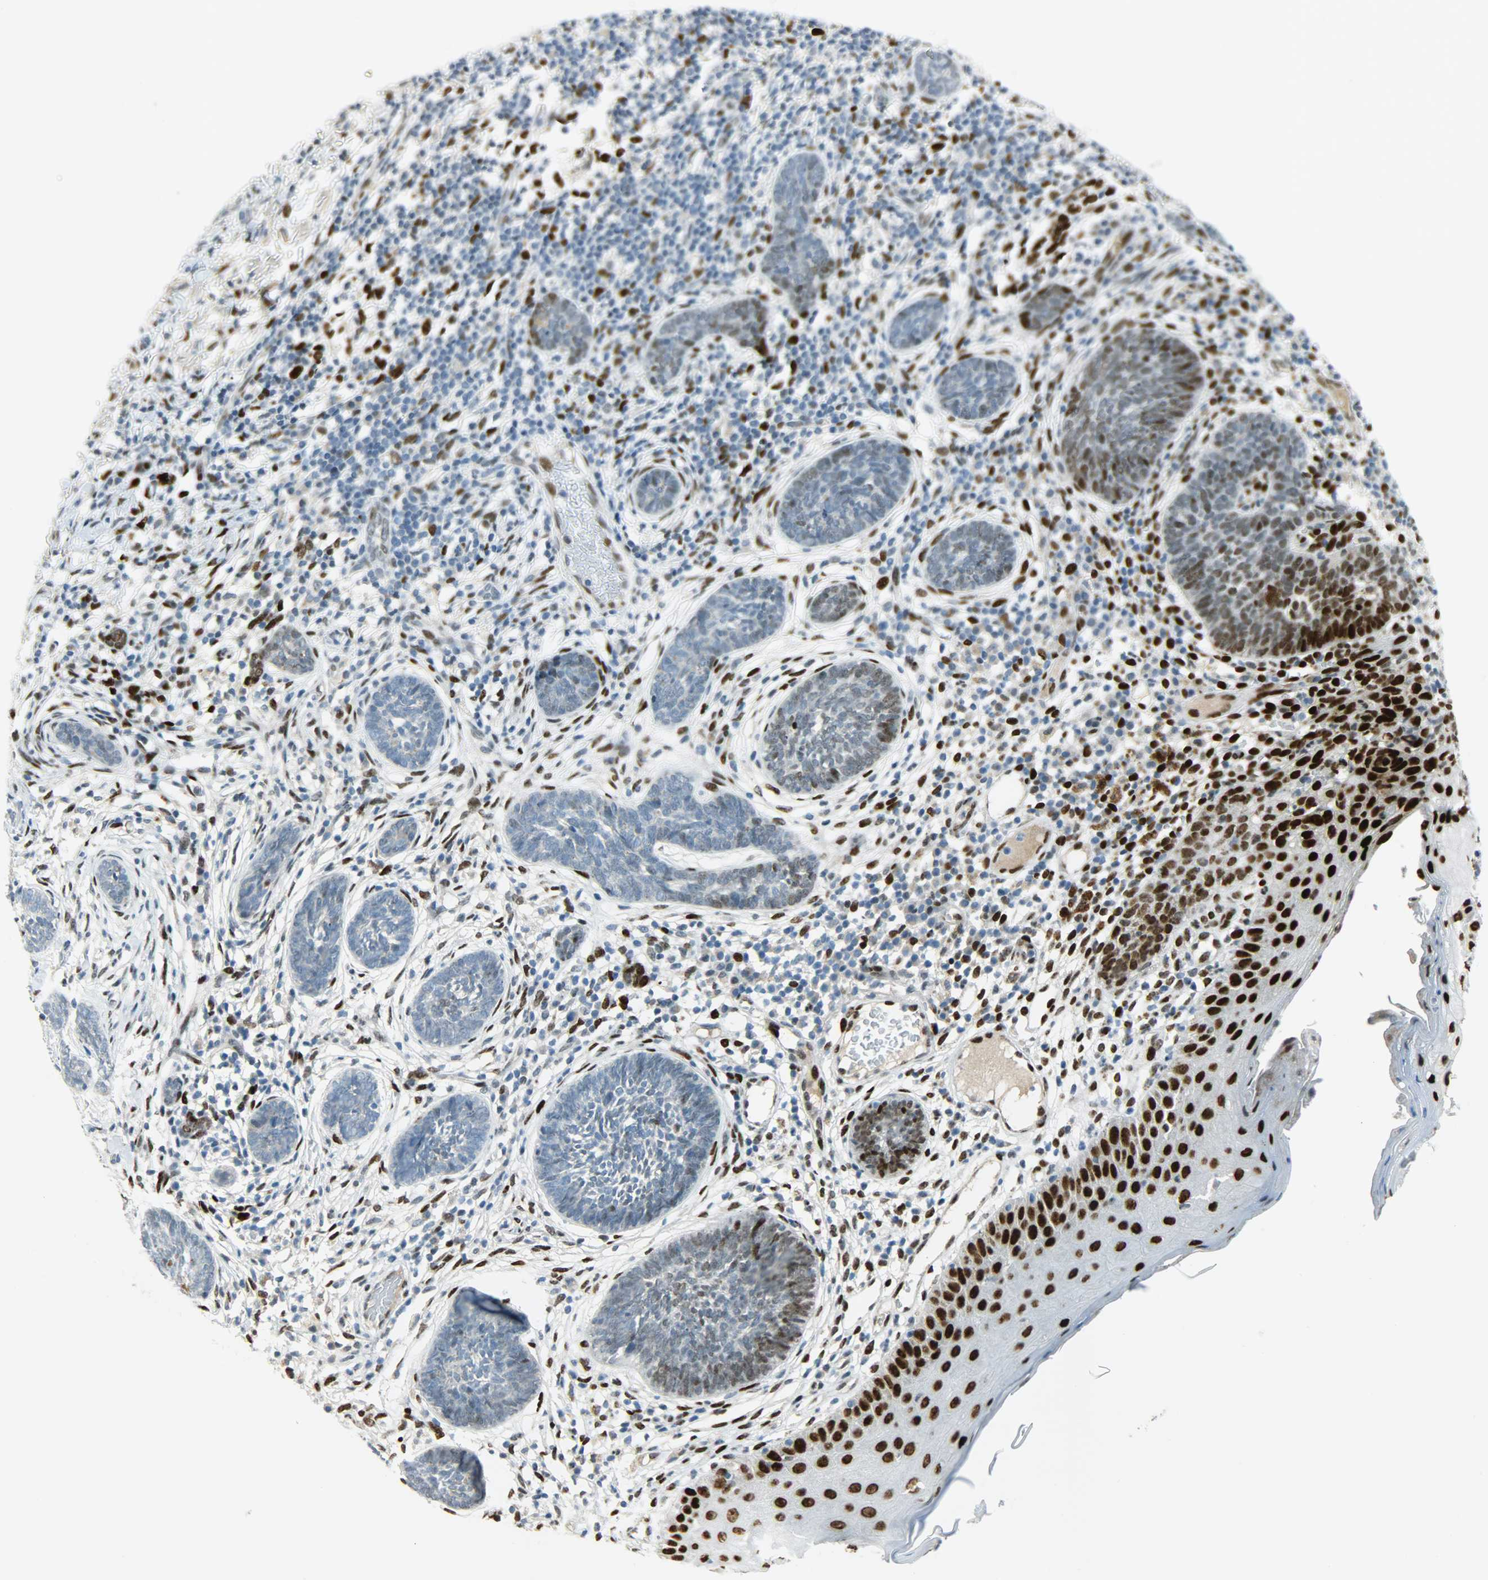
{"staining": {"intensity": "negative", "quantity": "none", "location": "none"}, "tissue": "skin cancer", "cell_type": "Tumor cells", "image_type": "cancer", "snomed": [{"axis": "morphology", "description": "Normal tissue, NOS"}, {"axis": "morphology", "description": "Basal cell carcinoma"}, {"axis": "topography", "description": "Skin"}], "caption": "Micrograph shows no significant protein staining in tumor cells of skin basal cell carcinoma. (Stains: DAB (3,3'-diaminobenzidine) immunohistochemistry with hematoxylin counter stain, Microscopy: brightfield microscopy at high magnification).", "gene": "JUNB", "patient": {"sex": "male", "age": 87}}